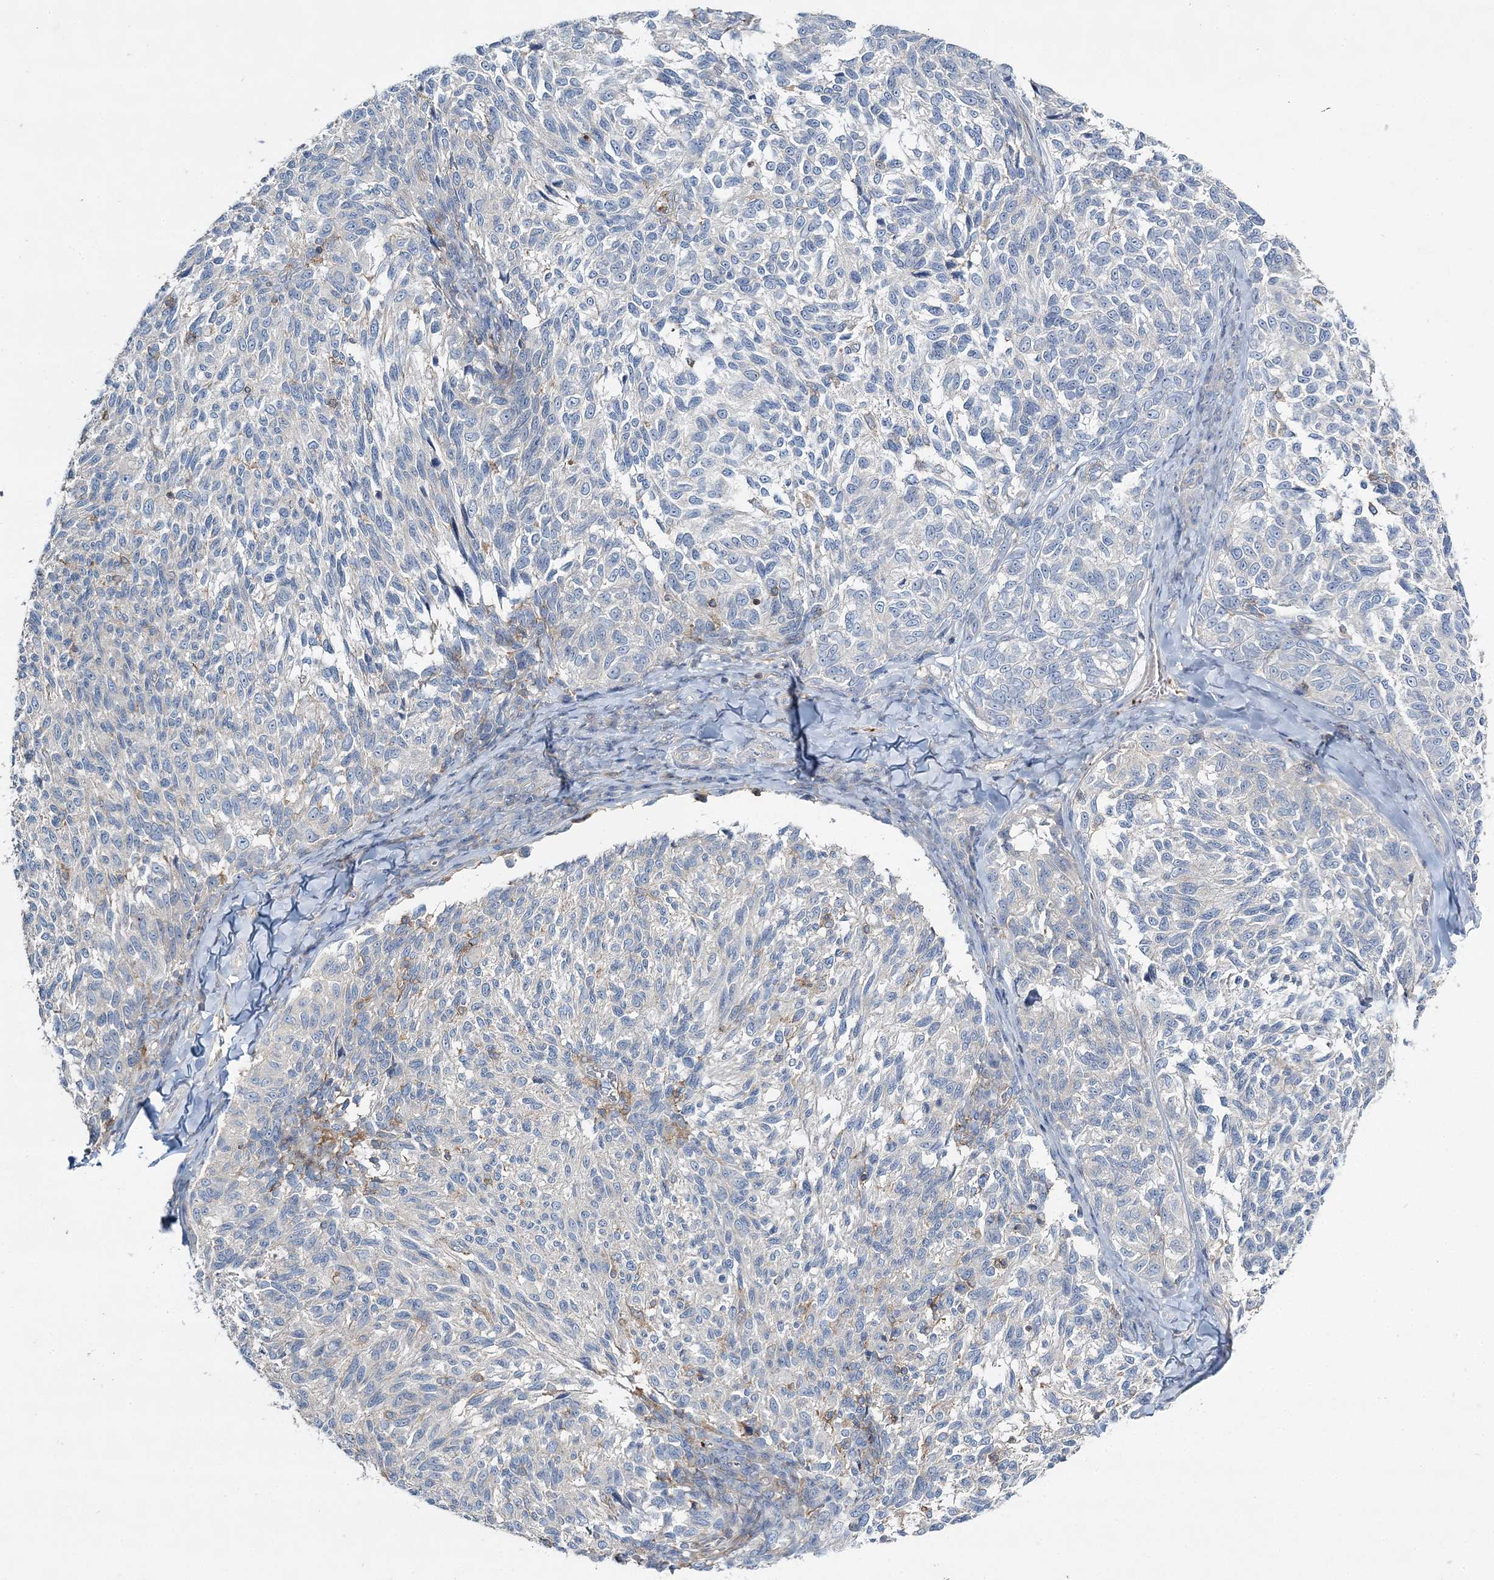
{"staining": {"intensity": "negative", "quantity": "none", "location": "none"}, "tissue": "melanoma", "cell_type": "Tumor cells", "image_type": "cancer", "snomed": [{"axis": "morphology", "description": "Malignant melanoma, NOS"}, {"axis": "topography", "description": "Skin"}], "caption": "The IHC image has no significant positivity in tumor cells of malignant melanoma tissue.", "gene": "CUEDC2", "patient": {"sex": "female", "age": 73}}